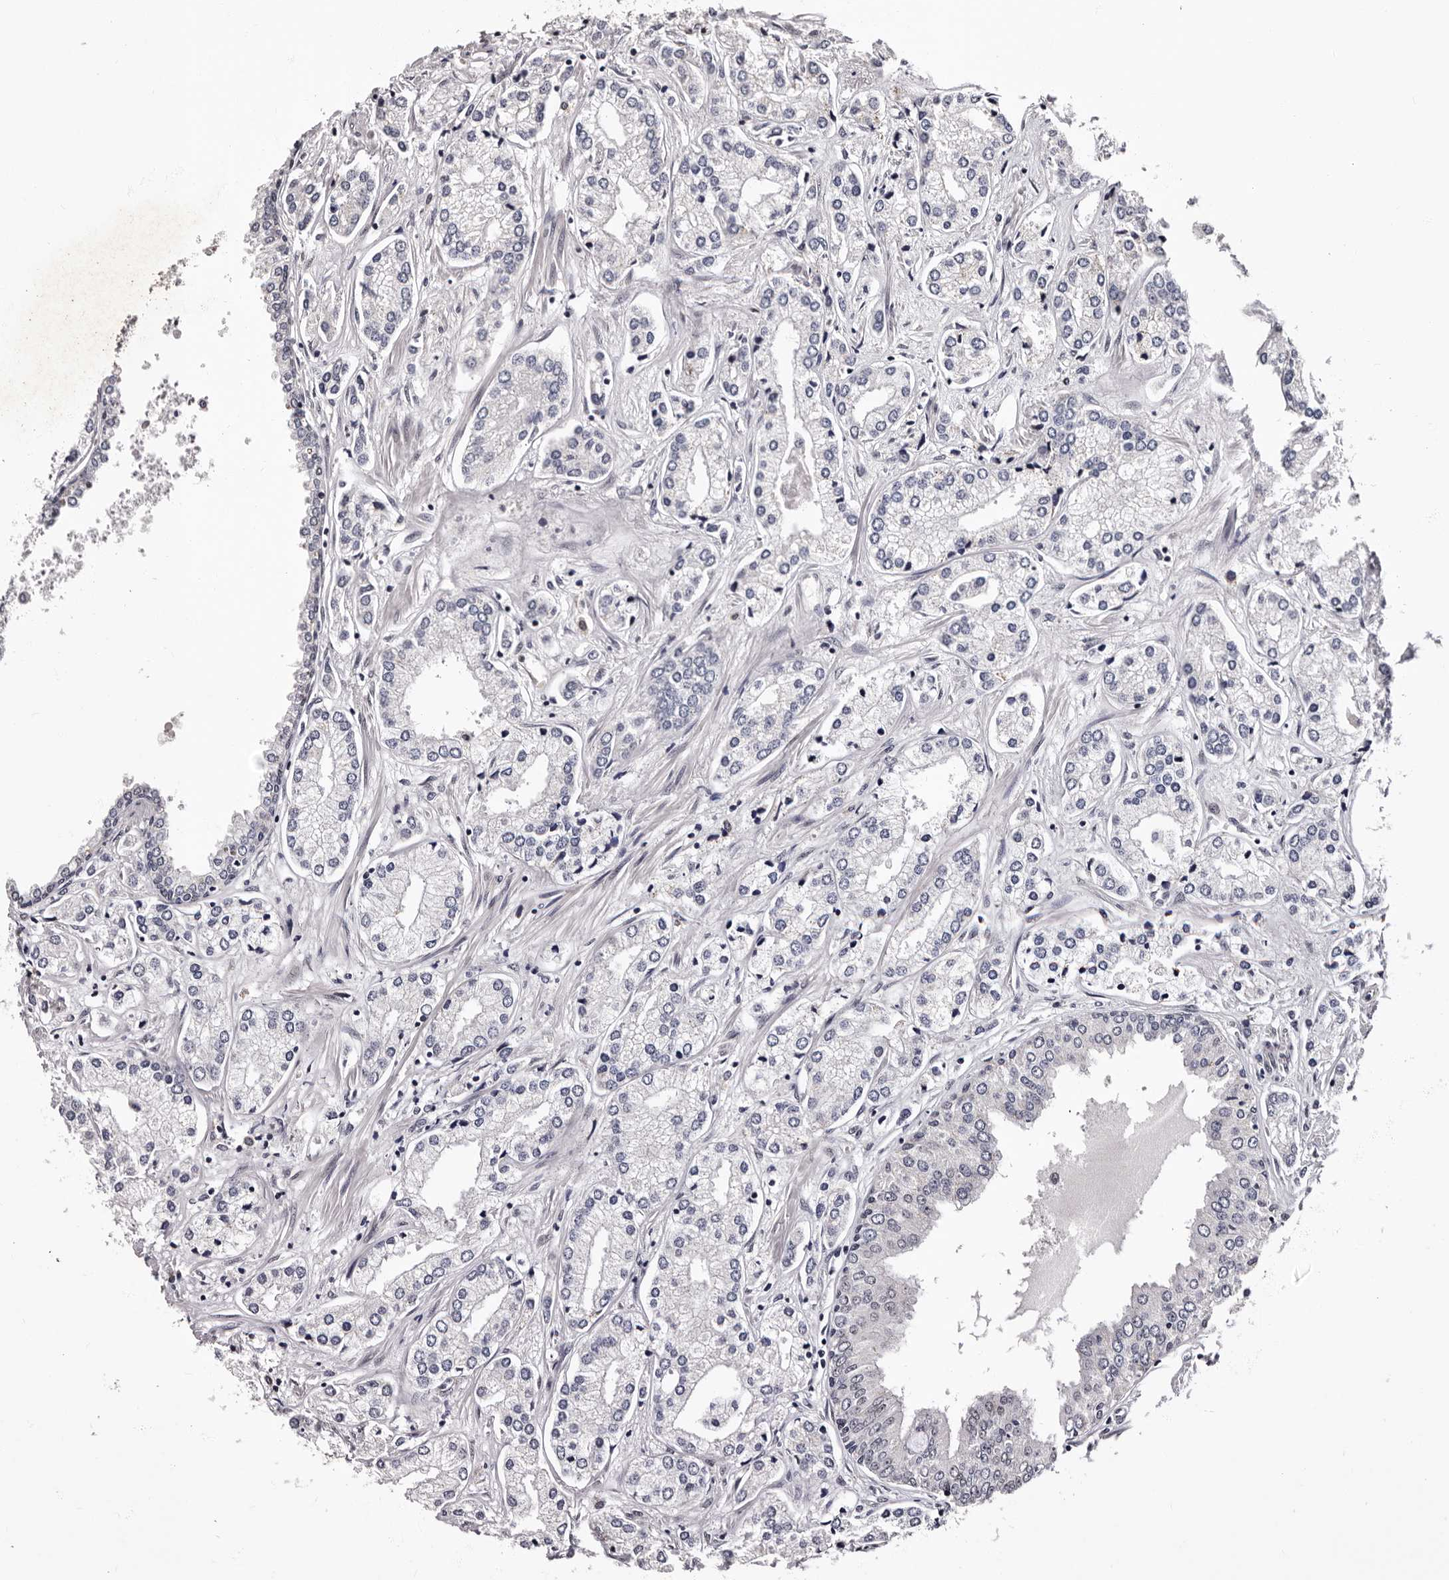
{"staining": {"intensity": "negative", "quantity": "none", "location": "none"}, "tissue": "prostate cancer", "cell_type": "Tumor cells", "image_type": "cancer", "snomed": [{"axis": "morphology", "description": "Adenocarcinoma, High grade"}, {"axis": "topography", "description": "Prostate"}], "caption": "This is a micrograph of immunohistochemistry (IHC) staining of prostate cancer, which shows no expression in tumor cells. Brightfield microscopy of immunohistochemistry (IHC) stained with DAB (brown) and hematoxylin (blue), captured at high magnification.", "gene": "GLRX3", "patient": {"sex": "male", "age": 66}}